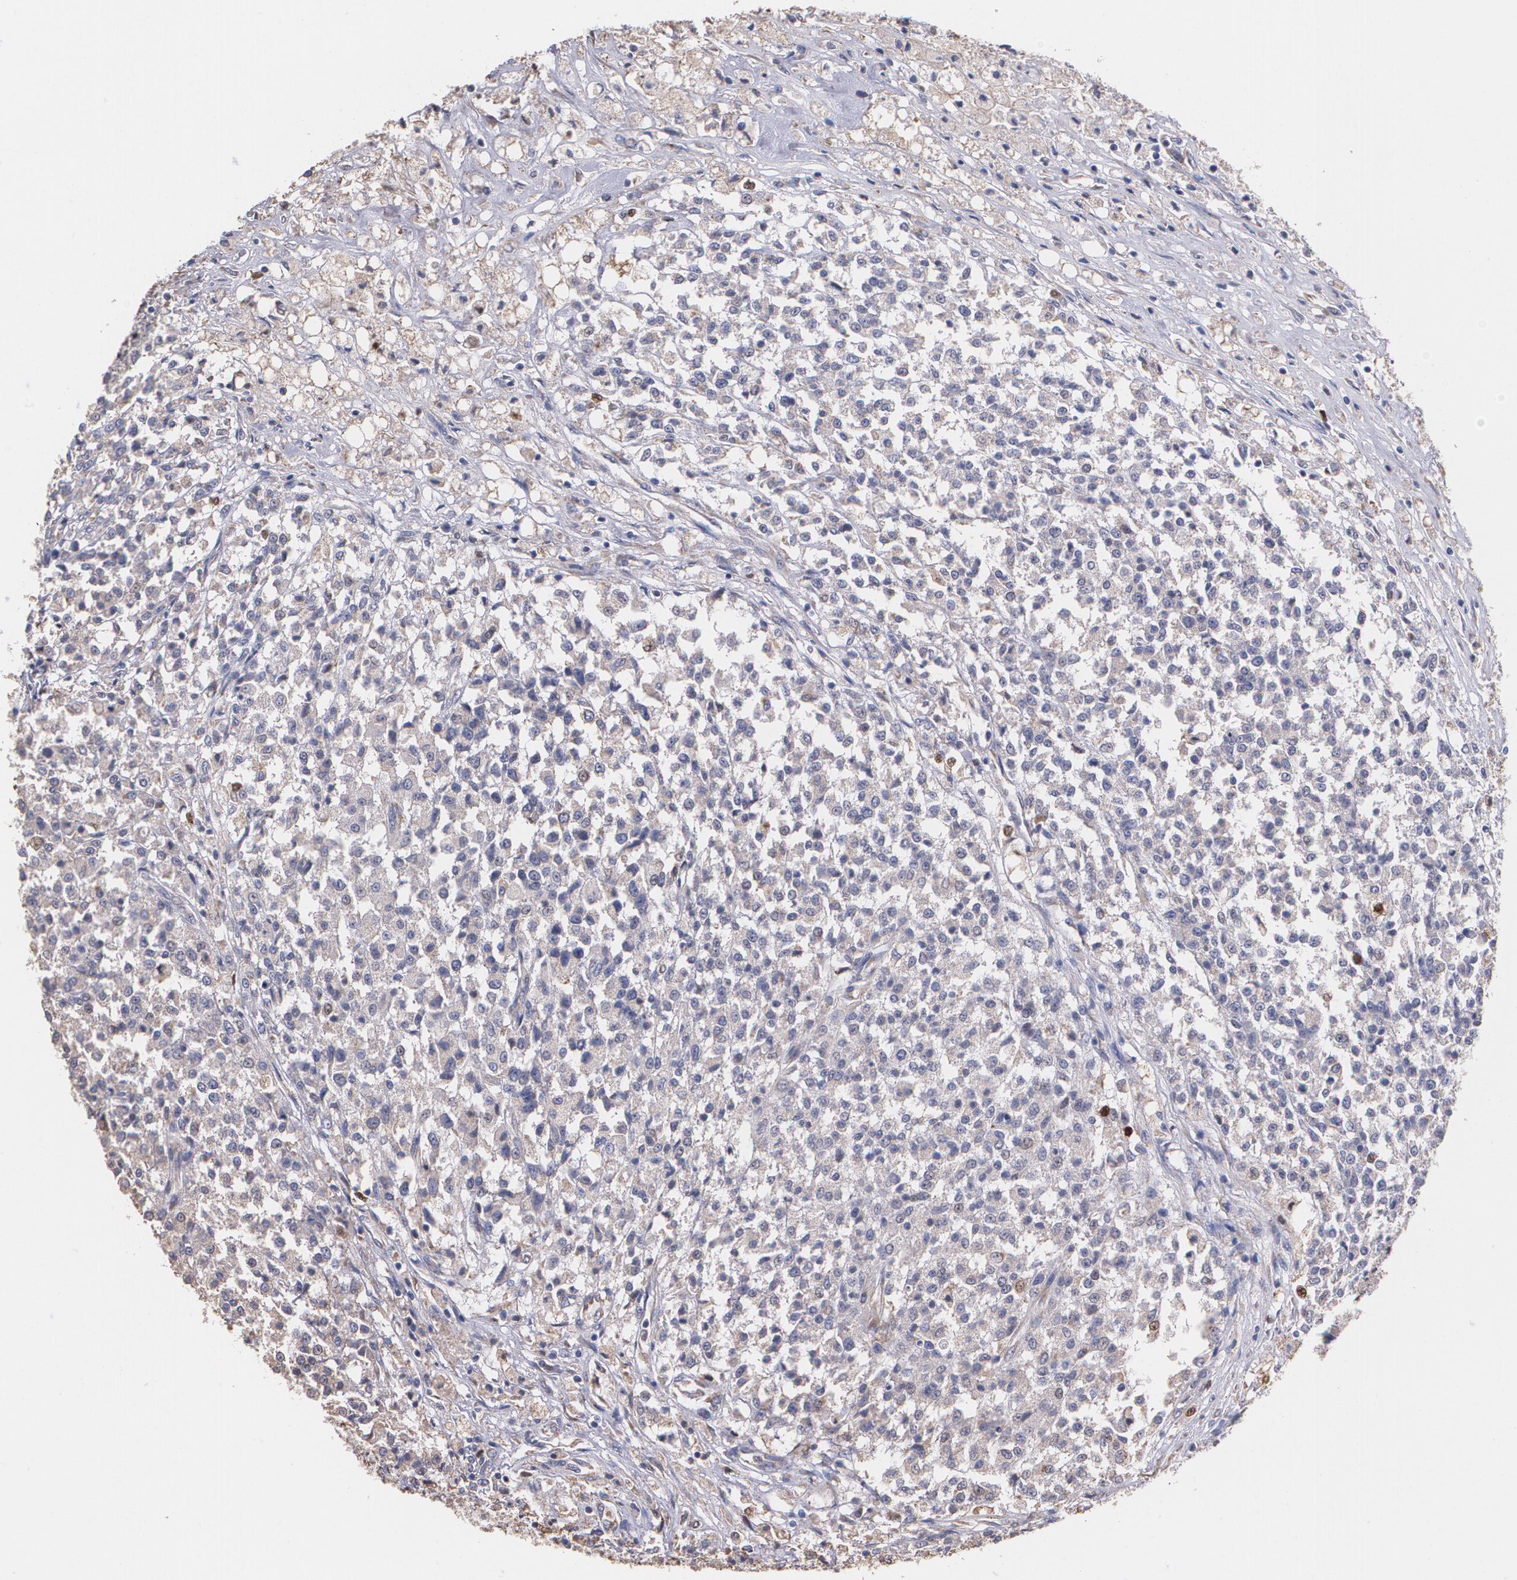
{"staining": {"intensity": "weak", "quantity": ">75%", "location": "cytoplasmic/membranous"}, "tissue": "testis cancer", "cell_type": "Tumor cells", "image_type": "cancer", "snomed": [{"axis": "morphology", "description": "Seminoma, NOS"}, {"axis": "topography", "description": "Testis"}], "caption": "Immunohistochemistry image of testis cancer (seminoma) stained for a protein (brown), which shows low levels of weak cytoplasmic/membranous staining in about >75% of tumor cells.", "gene": "ATF3", "patient": {"sex": "male", "age": 59}}